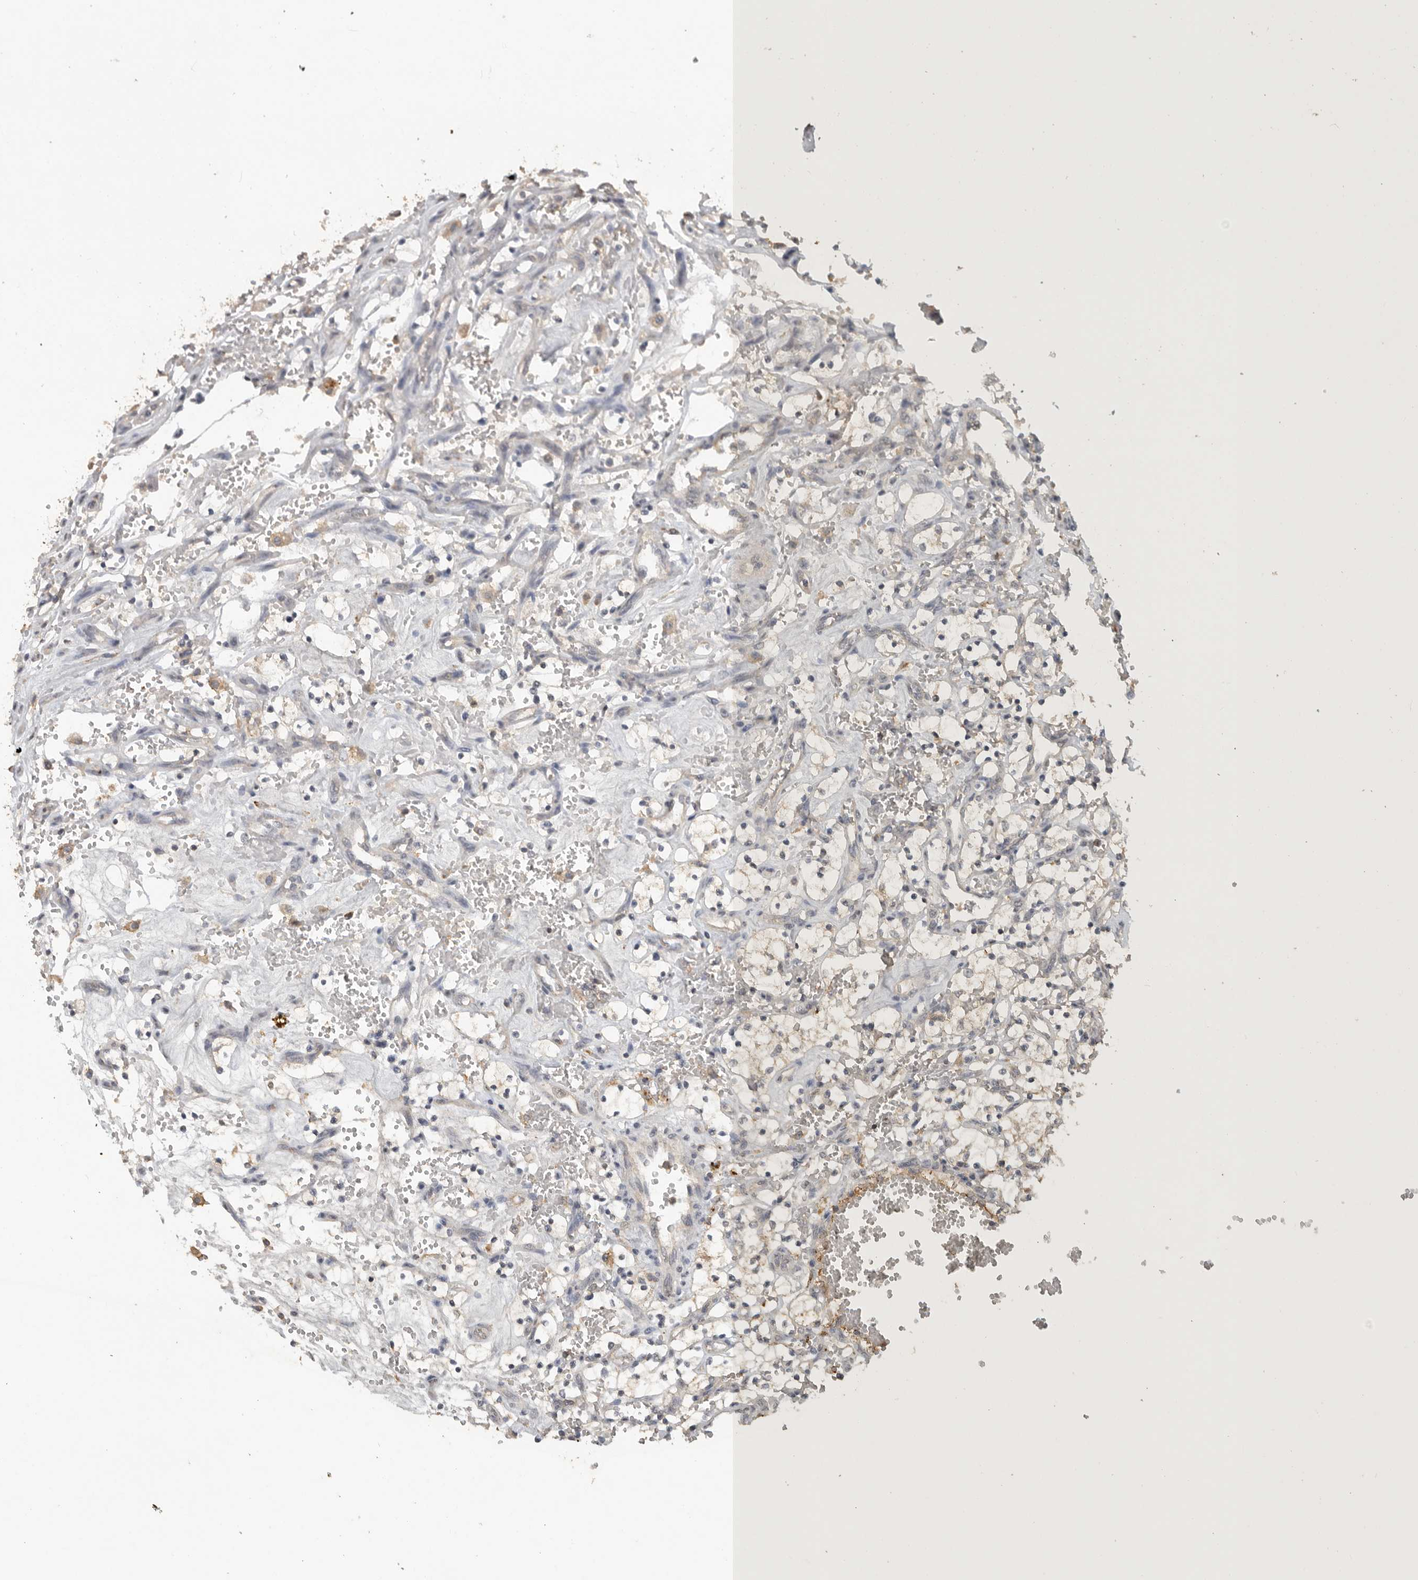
{"staining": {"intensity": "weak", "quantity": "<25%", "location": "cytoplasmic/membranous"}, "tissue": "renal cancer", "cell_type": "Tumor cells", "image_type": "cancer", "snomed": [{"axis": "morphology", "description": "Adenocarcinoma, NOS"}, {"axis": "topography", "description": "Kidney"}], "caption": "Immunohistochemistry histopathology image of neoplastic tissue: renal cancer (adenocarcinoma) stained with DAB (3,3'-diaminobenzidine) demonstrates no significant protein staining in tumor cells.", "gene": "ADAMTS4", "patient": {"sex": "female", "age": 69}}